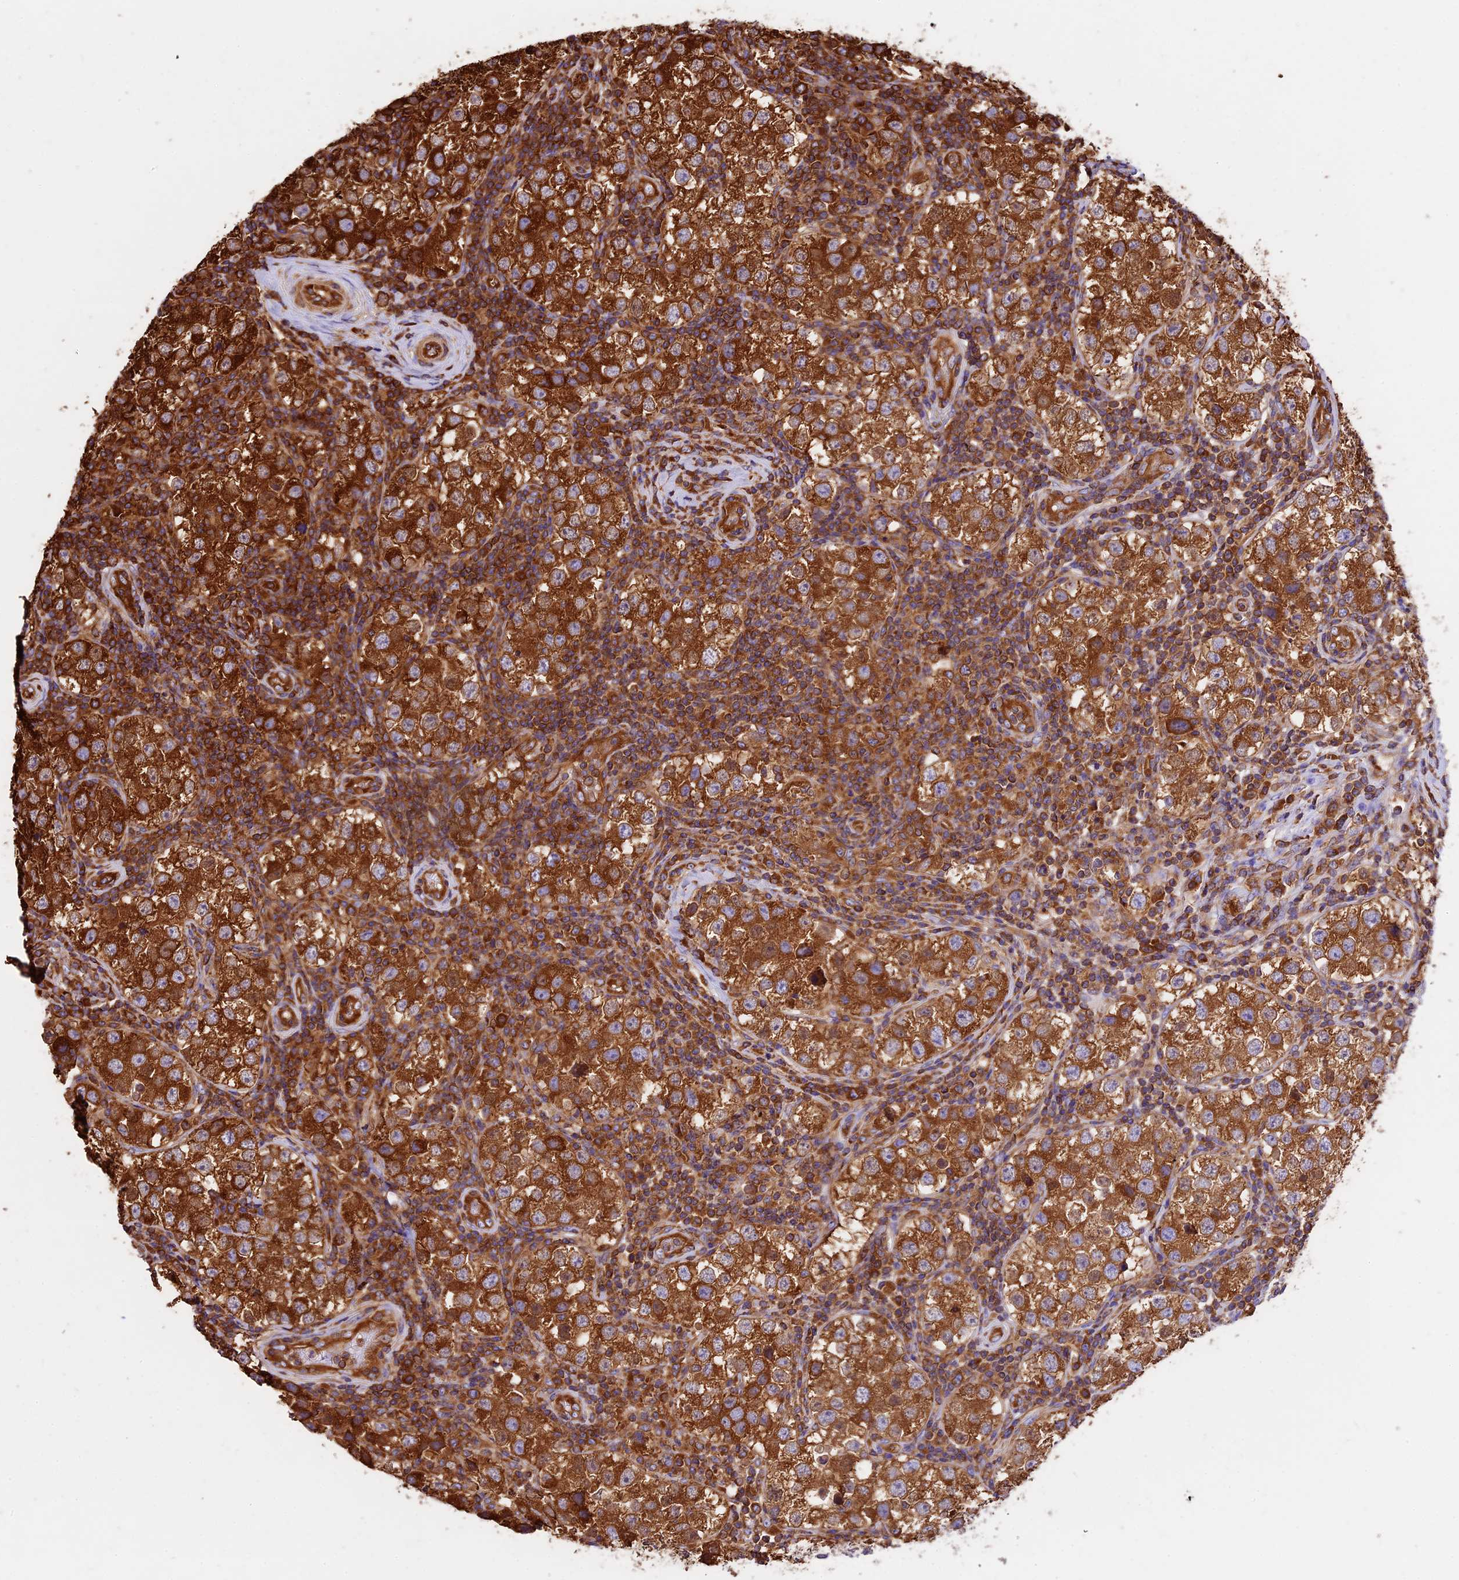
{"staining": {"intensity": "strong", "quantity": ">75%", "location": "cytoplasmic/membranous"}, "tissue": "testis cancer", "cell_type": "Tumor cells", "image_type": "cancer", "snomed": [{"axis": "morphology", "description": "Seminoma, NOS"}, {"axis": "topography", "description": "Testis"}], "caption": "About >75% of tumor cells in testis cancer reveal strong cytoplasmic/membranous protein staining as visualized by brown immunohistochemical staining.", "gene": "KARS1", "patient": {"sex": "male", "age": 34}}